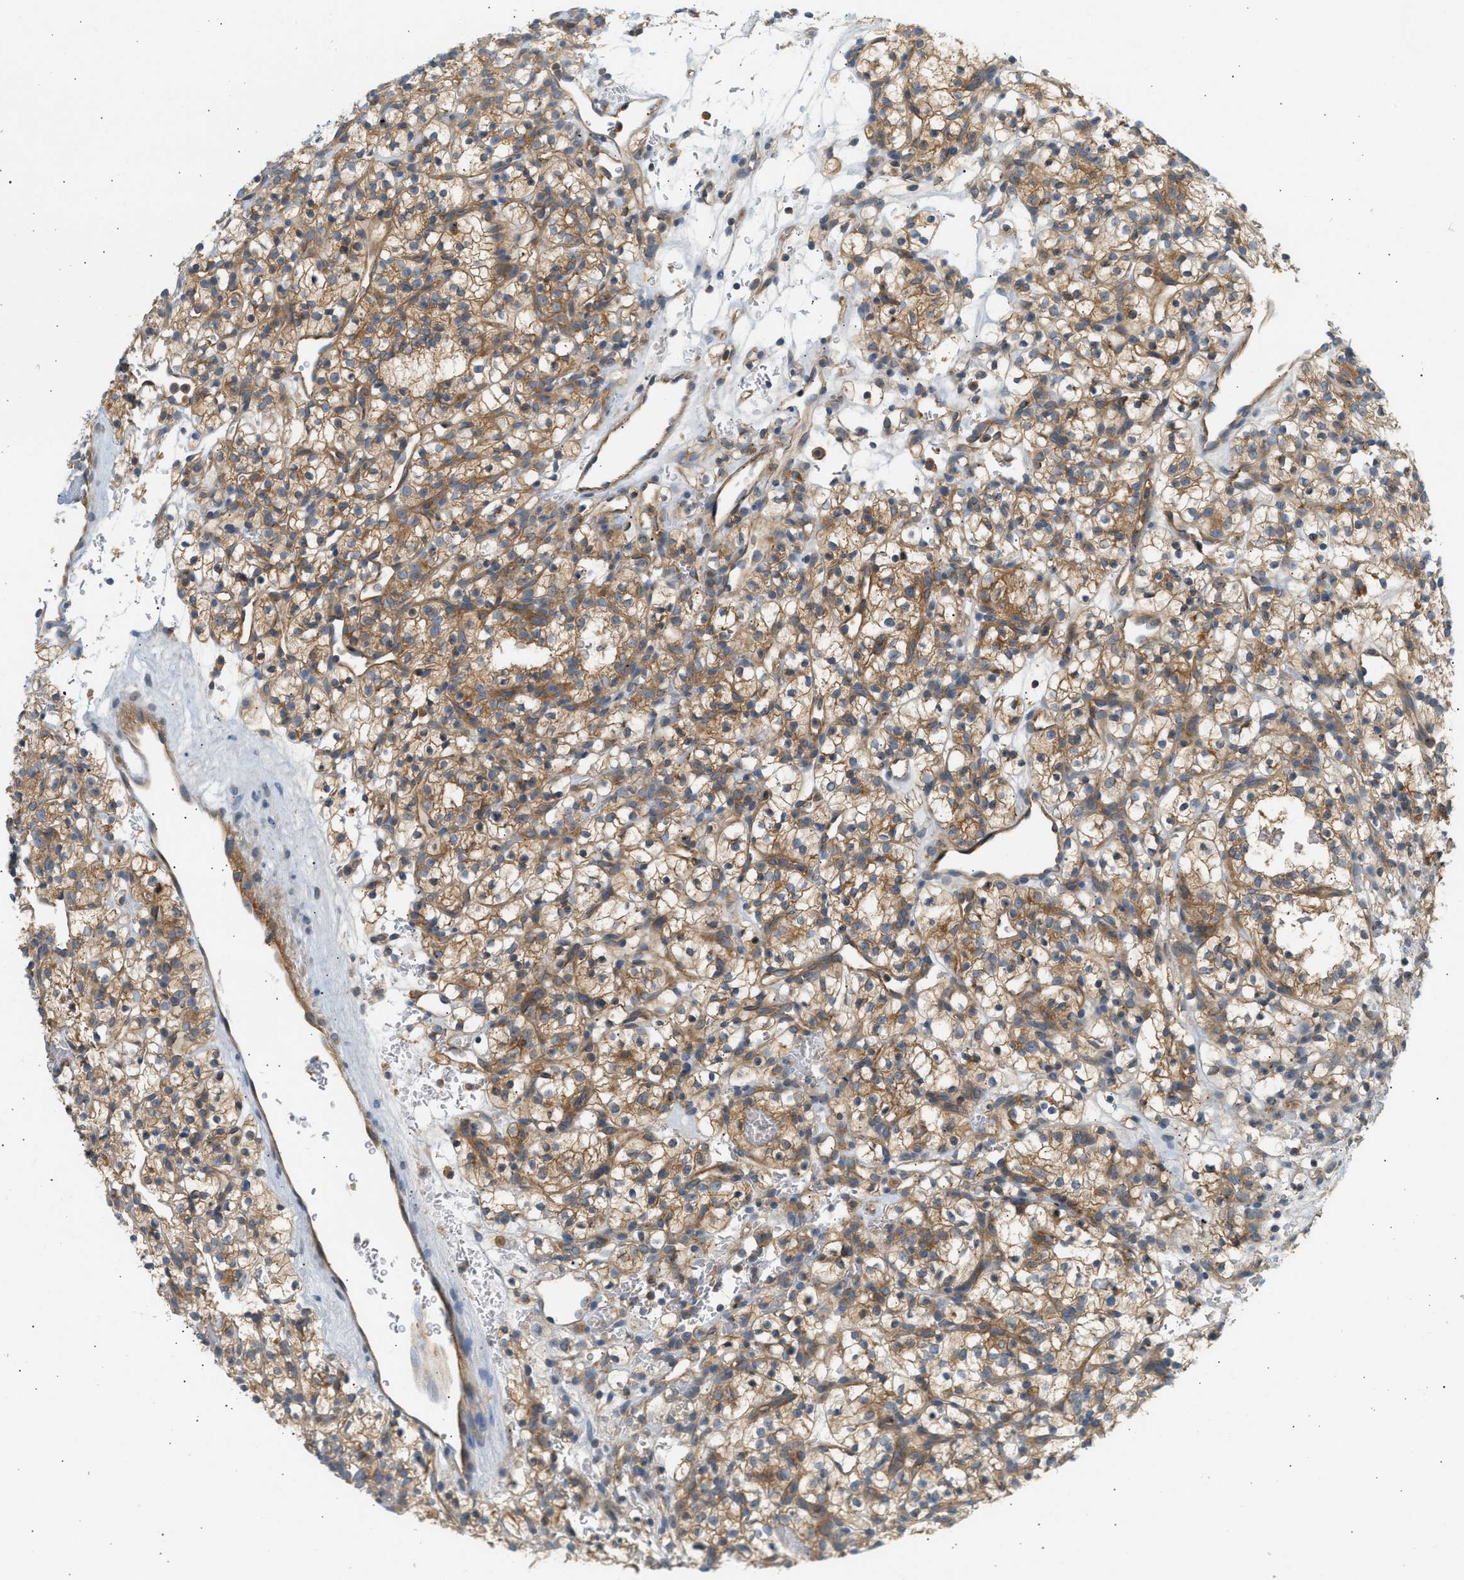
{"staining": {"intensity": "moderate", "quantity": ">75%", "location": "cytoplasmic/membranous"}, "tissue": "renal cancer", "cell_type": "Tumor cells", "image_type": "cancer", "snomed": [{"axis": "morphology", "description": "Adenocarcinoma, NOS"}, {"axis": "topography", "description": "Kidney"}], "caption": "The photomicrograph reveals immunohistochemical staining of renal cancer. There is moderate cytoplasmic/membranous positivity is identified in about >75% of tumor cells. The protein of interest is shown in brown color, while the nuclei are stained blue.", "gene": "PAFAH1B1", "patient": {"sex": "female", "age": 57}}